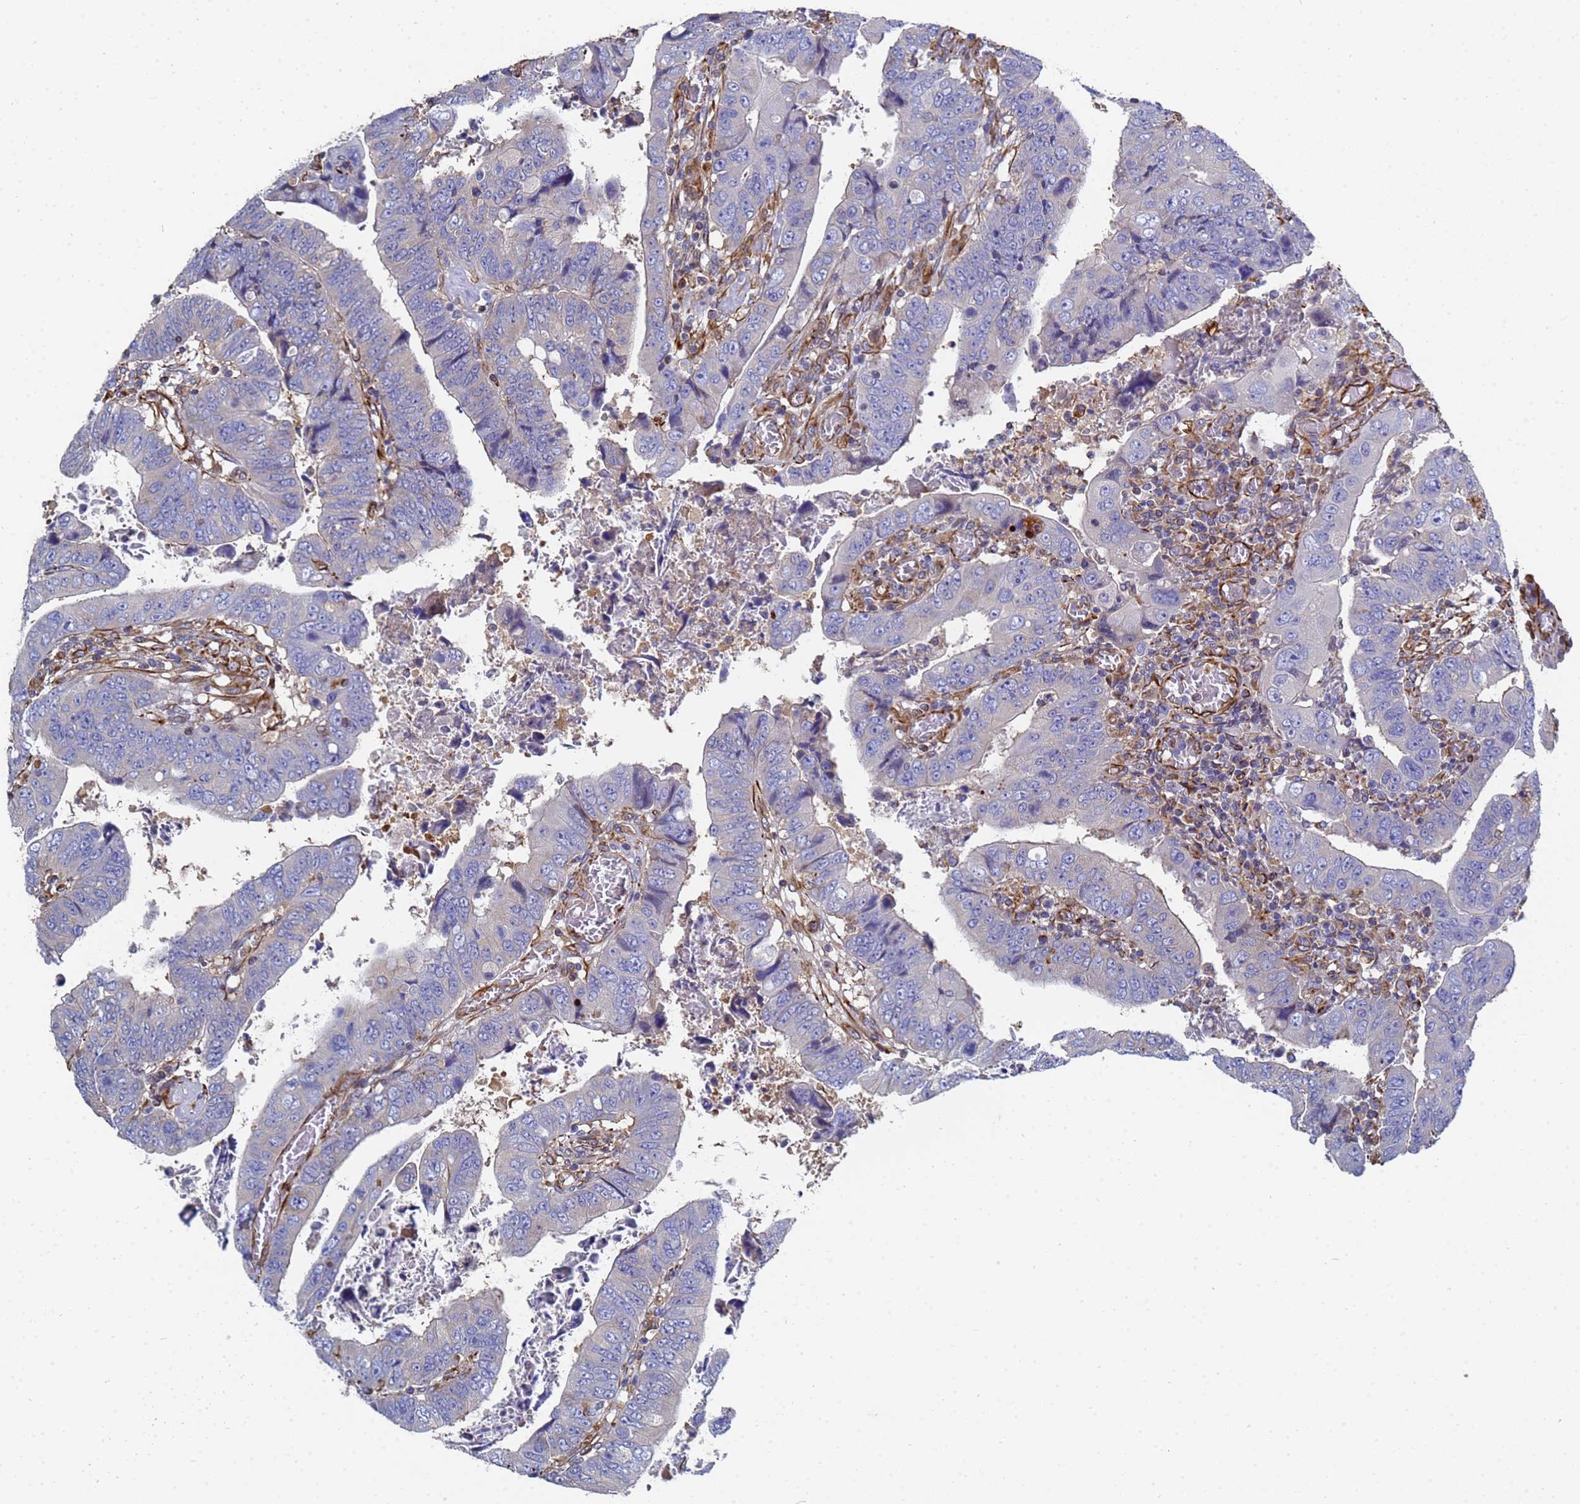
{"staining": {"intensity": "negative", "quantity": "none", "location": "none"}, "tissue": "colorectal cancer", "cell_type": "Tumor cells", "image_type": "cancer", "snomed": [{"axis": "morphology", "description": "Normal tissue, NOS"}, {"axis": "morphology", "description": "Adenocarcinoma, NOS"}, {"axis": "topography", "description": "Rectum"}], "caption": "IHC of colorectal cancer (adenocarcinoma) displays no staining in tumor cells.", "gene": "SYT13", "patient": {"sex": "female", "age": 65}}